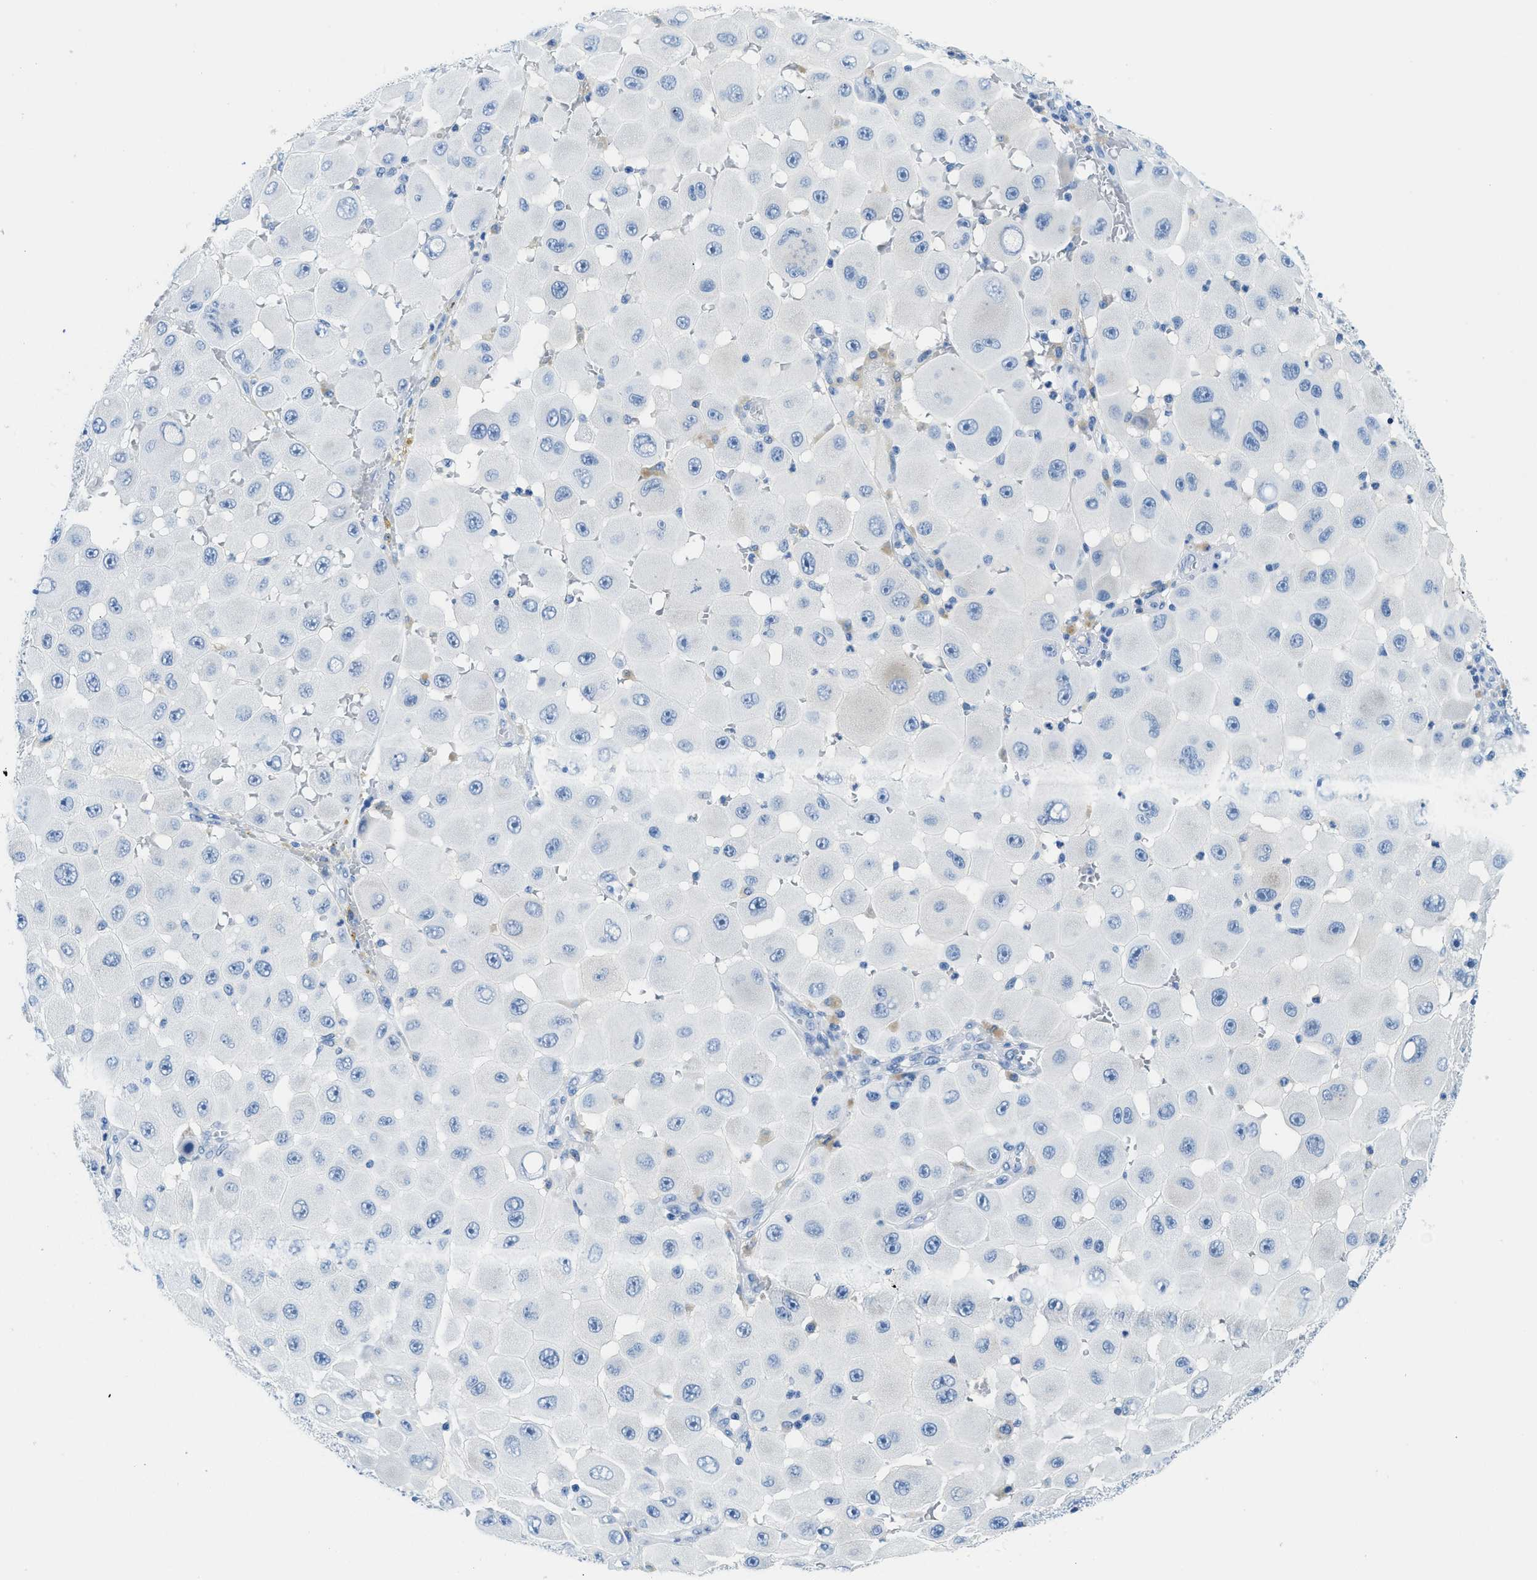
{"staining": {"intensity": "negative", "quantity": "none", "location": "none"}, "tissue": "melanoma", "cell_type": "Tumor cells", "image_type": "cancer", "snomed": [{"axis": "morphology", "description": "Malignant melanoma, NOS"}, {"axis": "topography", "description": "Skin"}], "caption": "The immunohistochemistry micrograph has no significant staining in tumor cells of melanoma tissue.", "gene": "MBL2", "patient": {"sex": "female", "age": 81}}